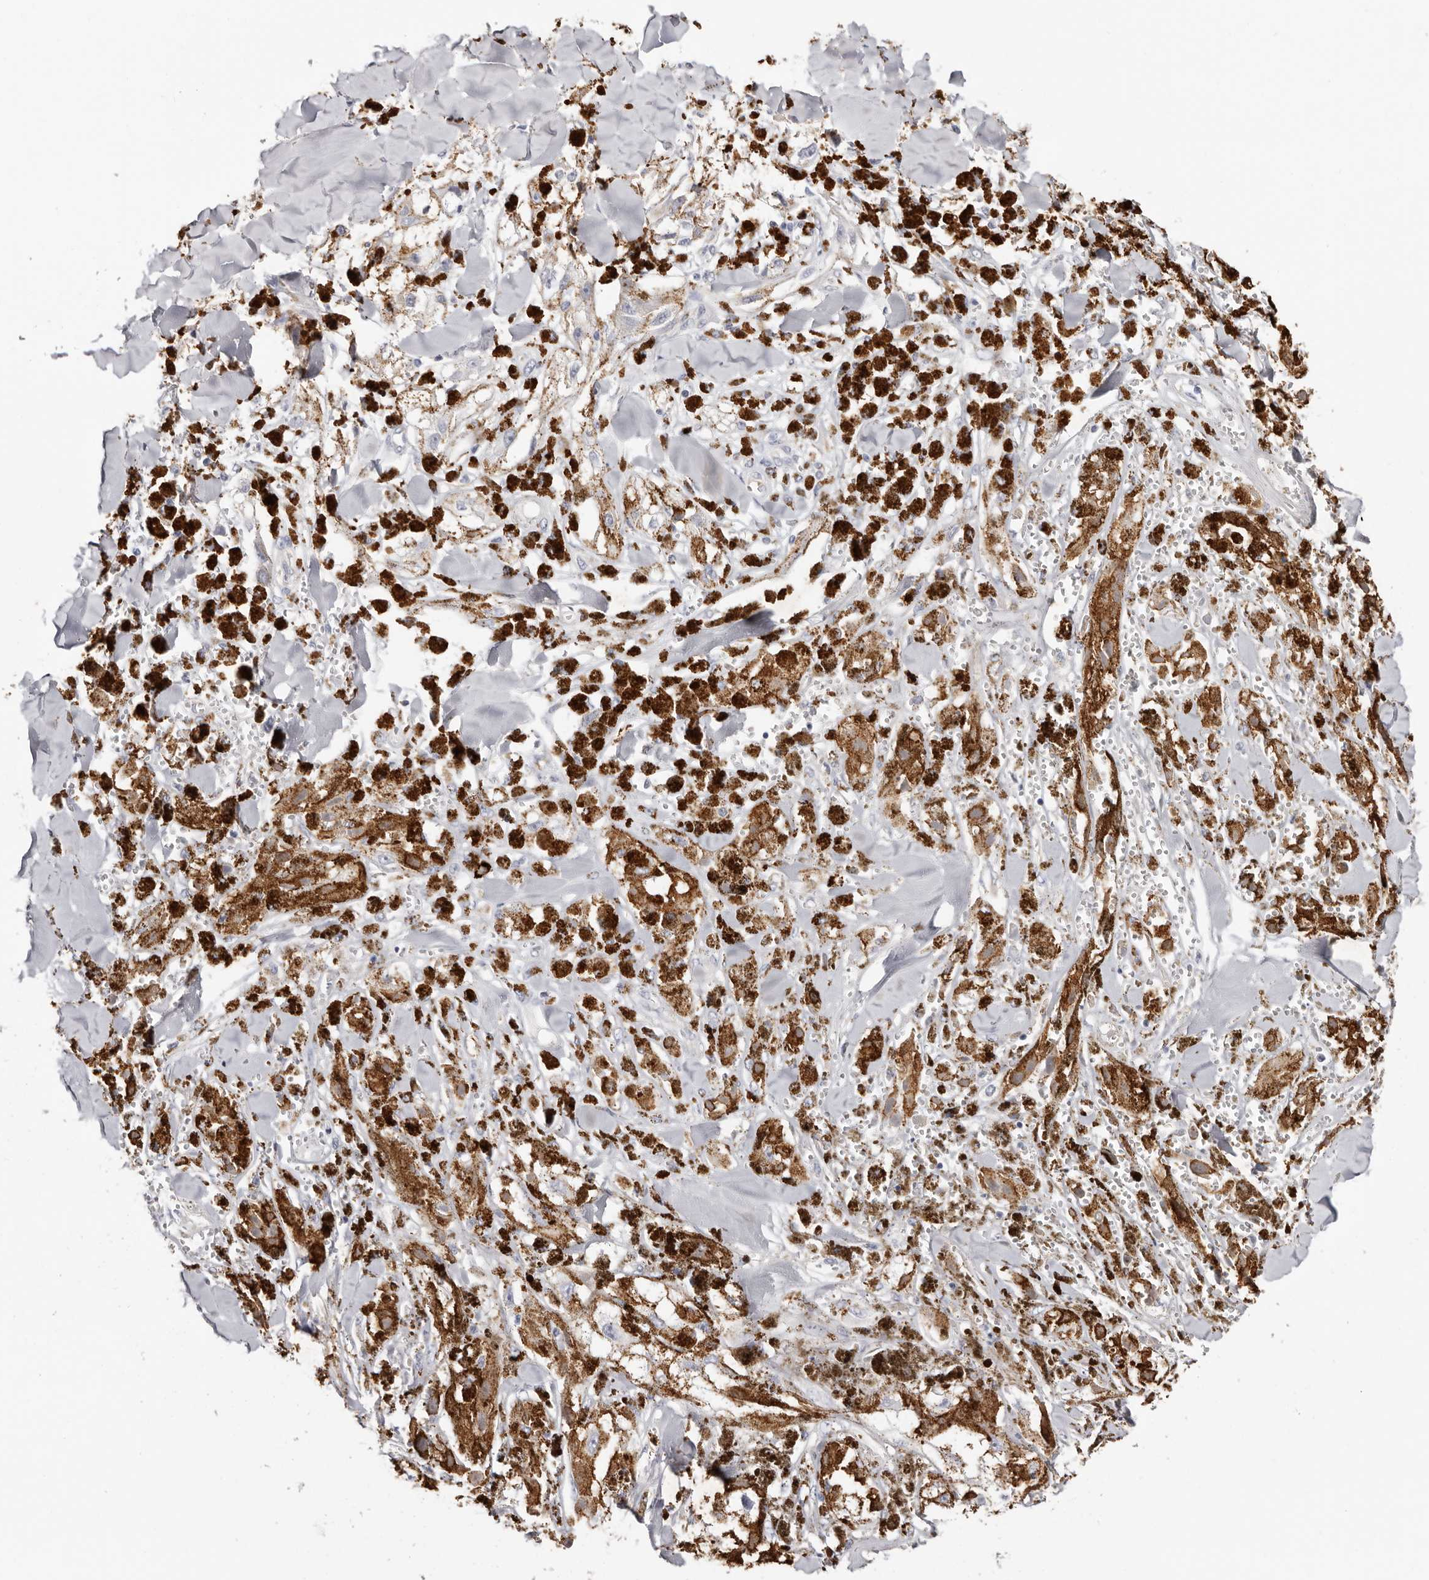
{"staining": {"intensity": "negative", "quantity": "none", "location": "none"}, "tissue": "melanoma", "cell_type": "Tumor cells", "image_type": "cancer", "snomed": [{"axis": "morphology", "description": "Malignant melanoma, NOS"}, {"axis": "topography", "description": "Skin"}], "caption": "IHC micrograph of neoplastic tissue: malignant melanoma stained with DAB (3,3'-diaminobenzidine) shows no significant protein positivity in tumor cells.", "gene": "PKDCC", "patient": {"sex": "male", "age": 88}}